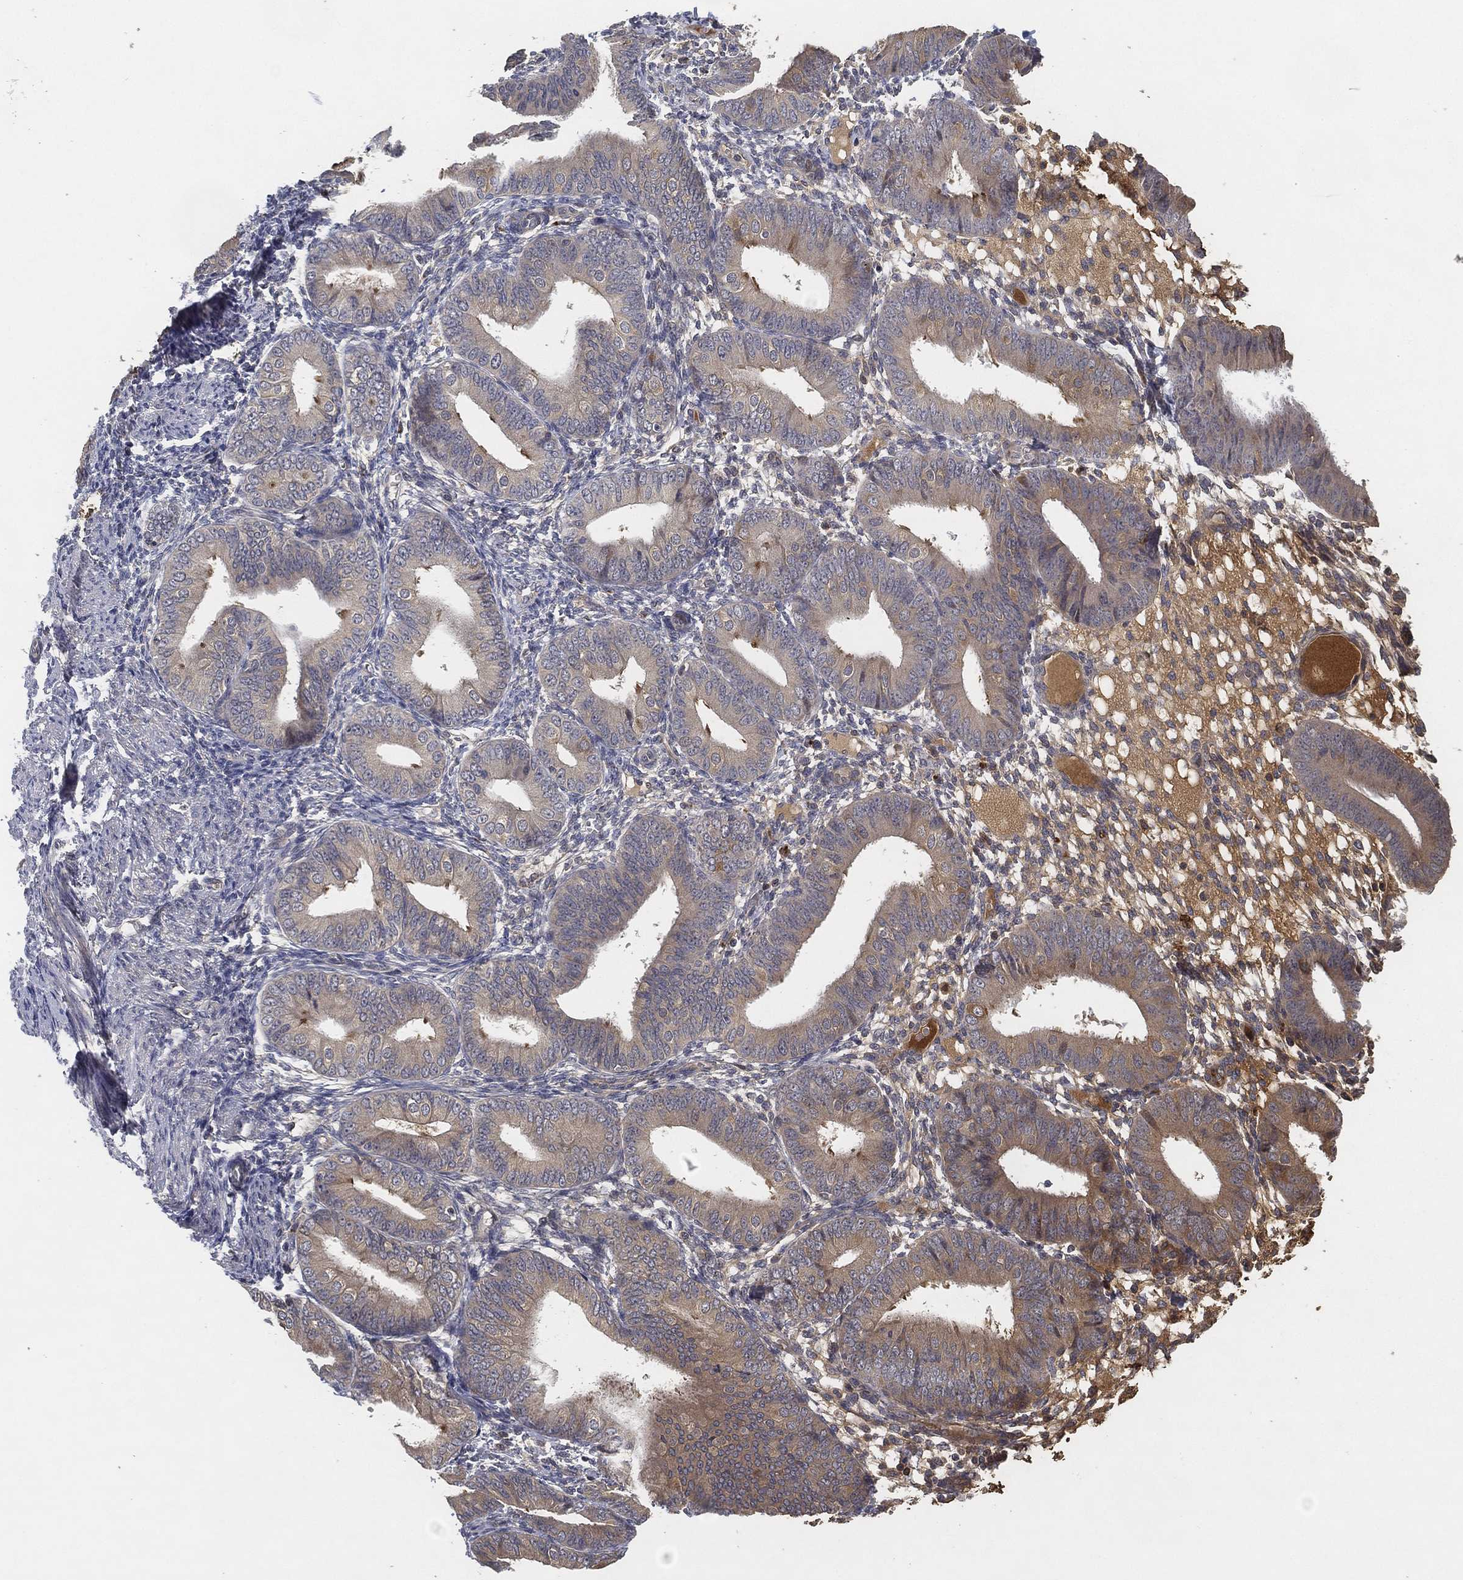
{"staining": {"intensity": "negative", "quantity": "none", "location": "none"}, "tissue": "endometrium", "cell_type": "Cells in endometrial stroma", "image_type": "normal", "snomed": [{"axis": "morphology", "description": "Normal tissue, NOS"}, {"axis": "topography", "description": "Endometrium"}], "caption": "Immunohistochemical staining of benign human endometrium reveals no significant expression in cells in endometrial stroma.", "gene": "CFAP251", "patient": {"sex": "female", "age": 39}}